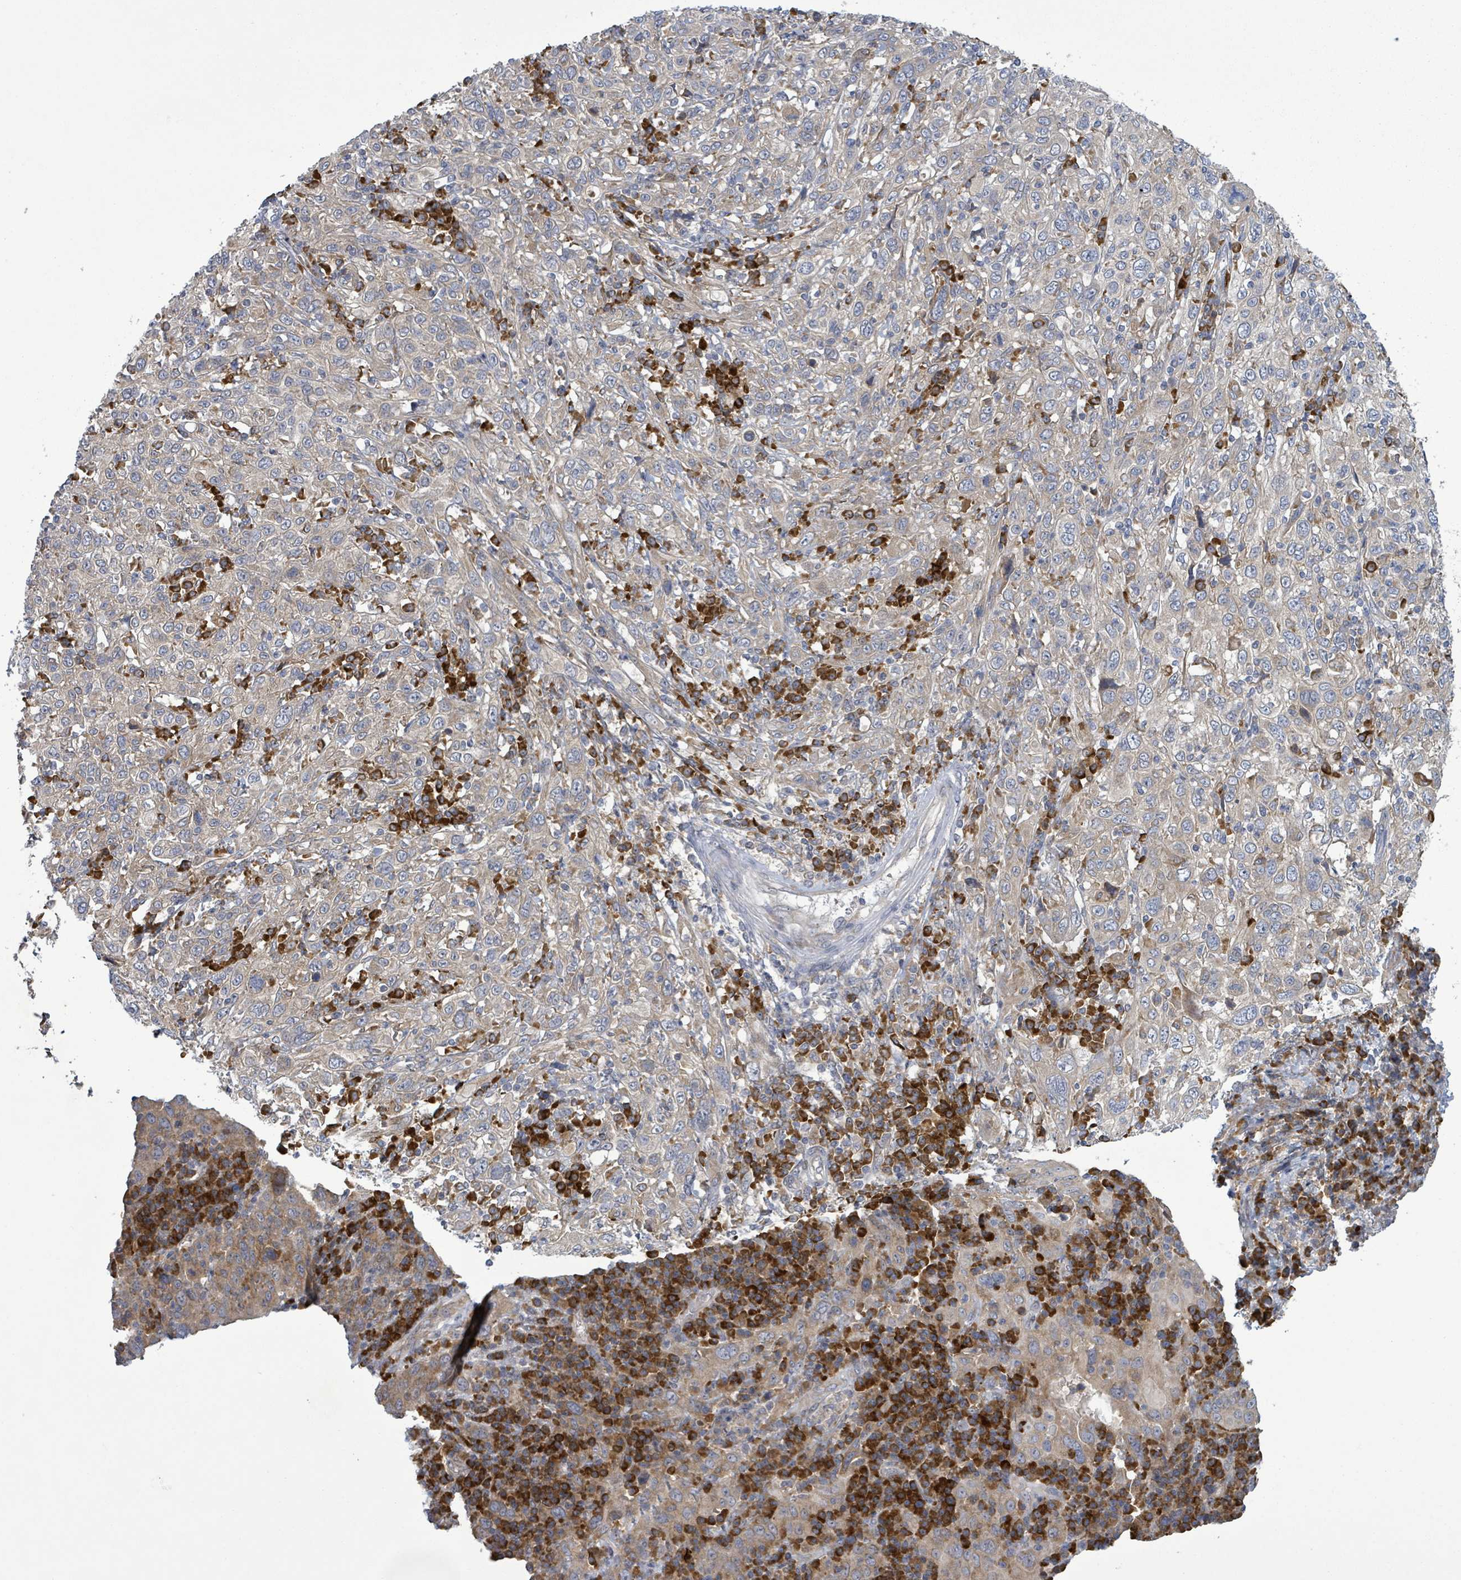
{"staining": {"intensity": "negative", "quantity": "none", "location": "none"}, "tissue": "cervical cancer", "cell_type": "Tumor cells", "image_type": "cancer", "snomed": [{"axis": "morphology", "description": "Squamous cell carcinoma, NOS"}, {"axis": "topography", "description": "Cervix"}], "caption": "Immunohistochemical staining of squamous cell carcinoma (cervical) demonstrates no significant staining in tumor cells.", "gene": "ATP13A1", "patient": {"sex": "female", "age": 46}}